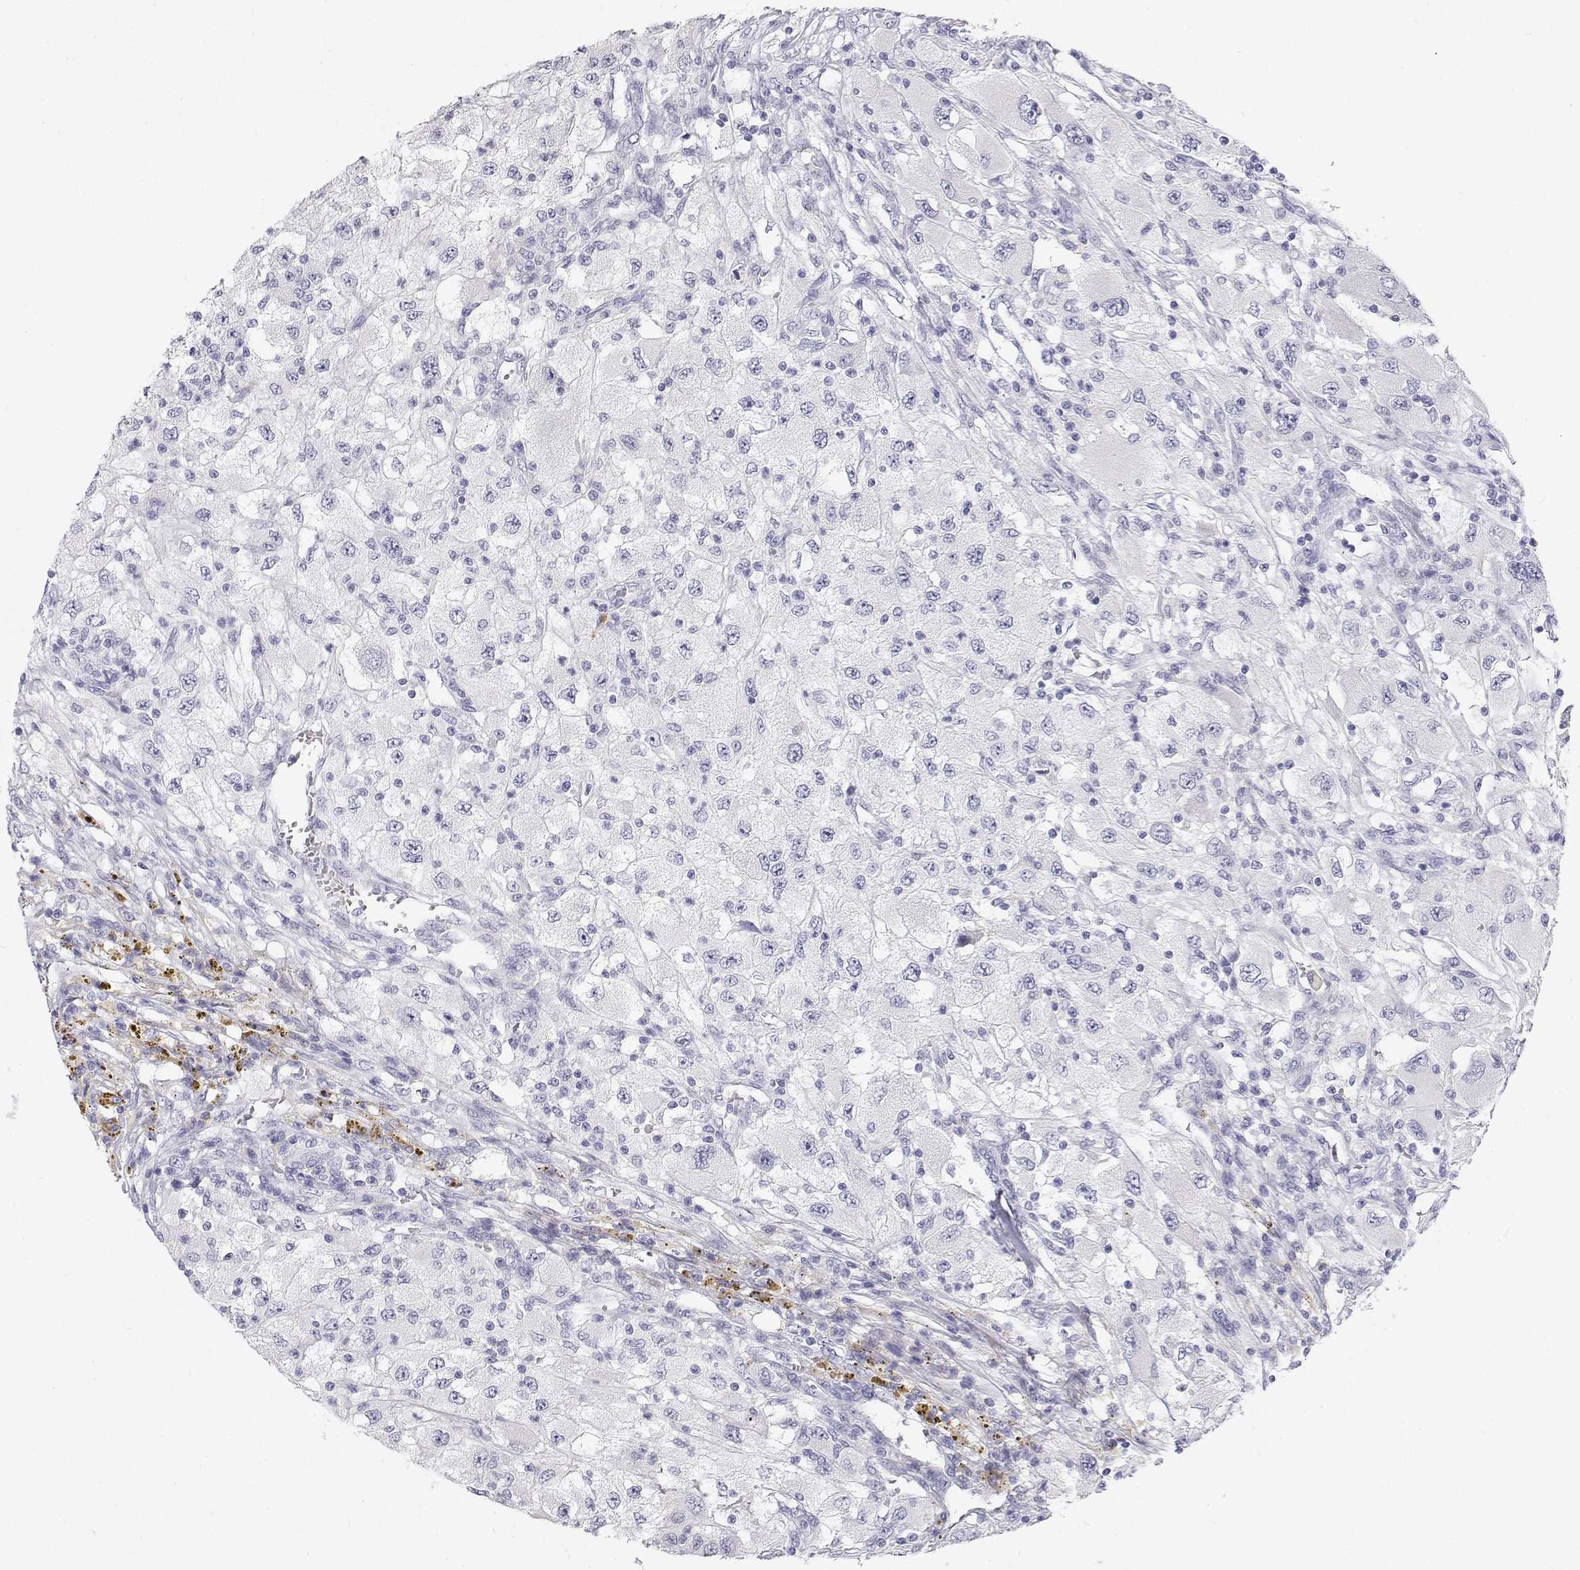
{"staining": {"intensity": "negative", "quantity": "none", "location": "none"}, "tissue": "renal cancer", "cell_type": "Tumor cells", "image_type": "cancer", "snomed": [{"axis": "morphology", "description": "Adenocarcinoma, NOS"}, {"axis": "topography", "description": "Kidney"}], "caption": "A photomicrograph of human renal cancer is negative for staining in tumor cells. Nuclei are stained in blue.", "gene": "NCR2", "patient": {"sex": "female", "age": 67}}